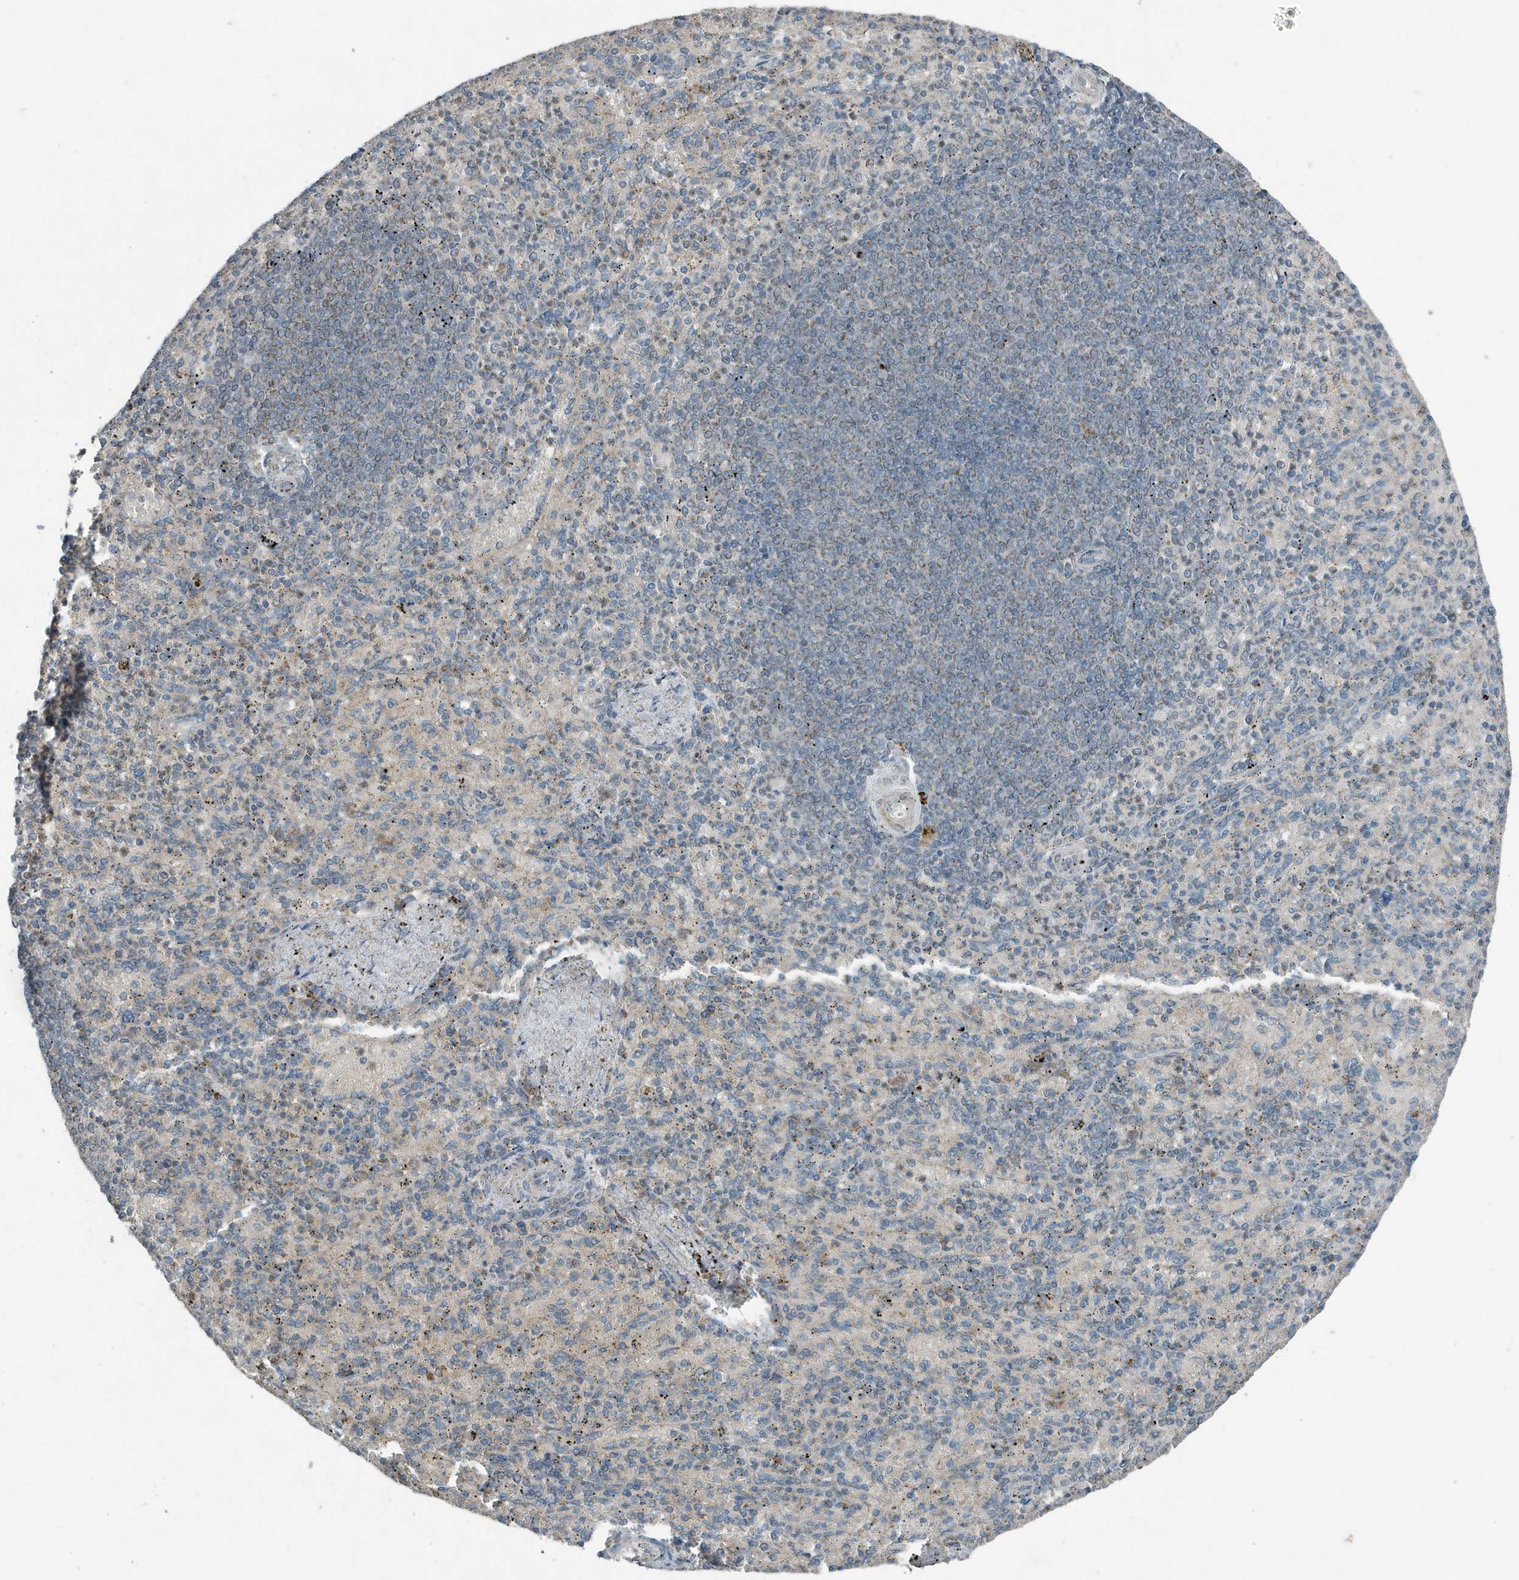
{"staining": {"intensity": "moderate", "quantity": "25%-75%", "location": "cytoplasmic/membranous"}, "tissue": "spleen", "cell_type": "Cells in red pulp", "image_type": "normal", "snomed": [{"axis": "morphology", "description": "Normal tissue, NOS"}, {"axis": "topography", "description": "Spleen"}], "caption": "Moderate cytoplasmic/membranous protein positivity is seen in about 25%-75% of cells in red pulp in spleen. (Stains: DAB in brown, nuclei in blue, Microscopy: brightfield microscopy at high magnification).", "gene": "MT", "patient": {"sex": "female", "age": 74}}